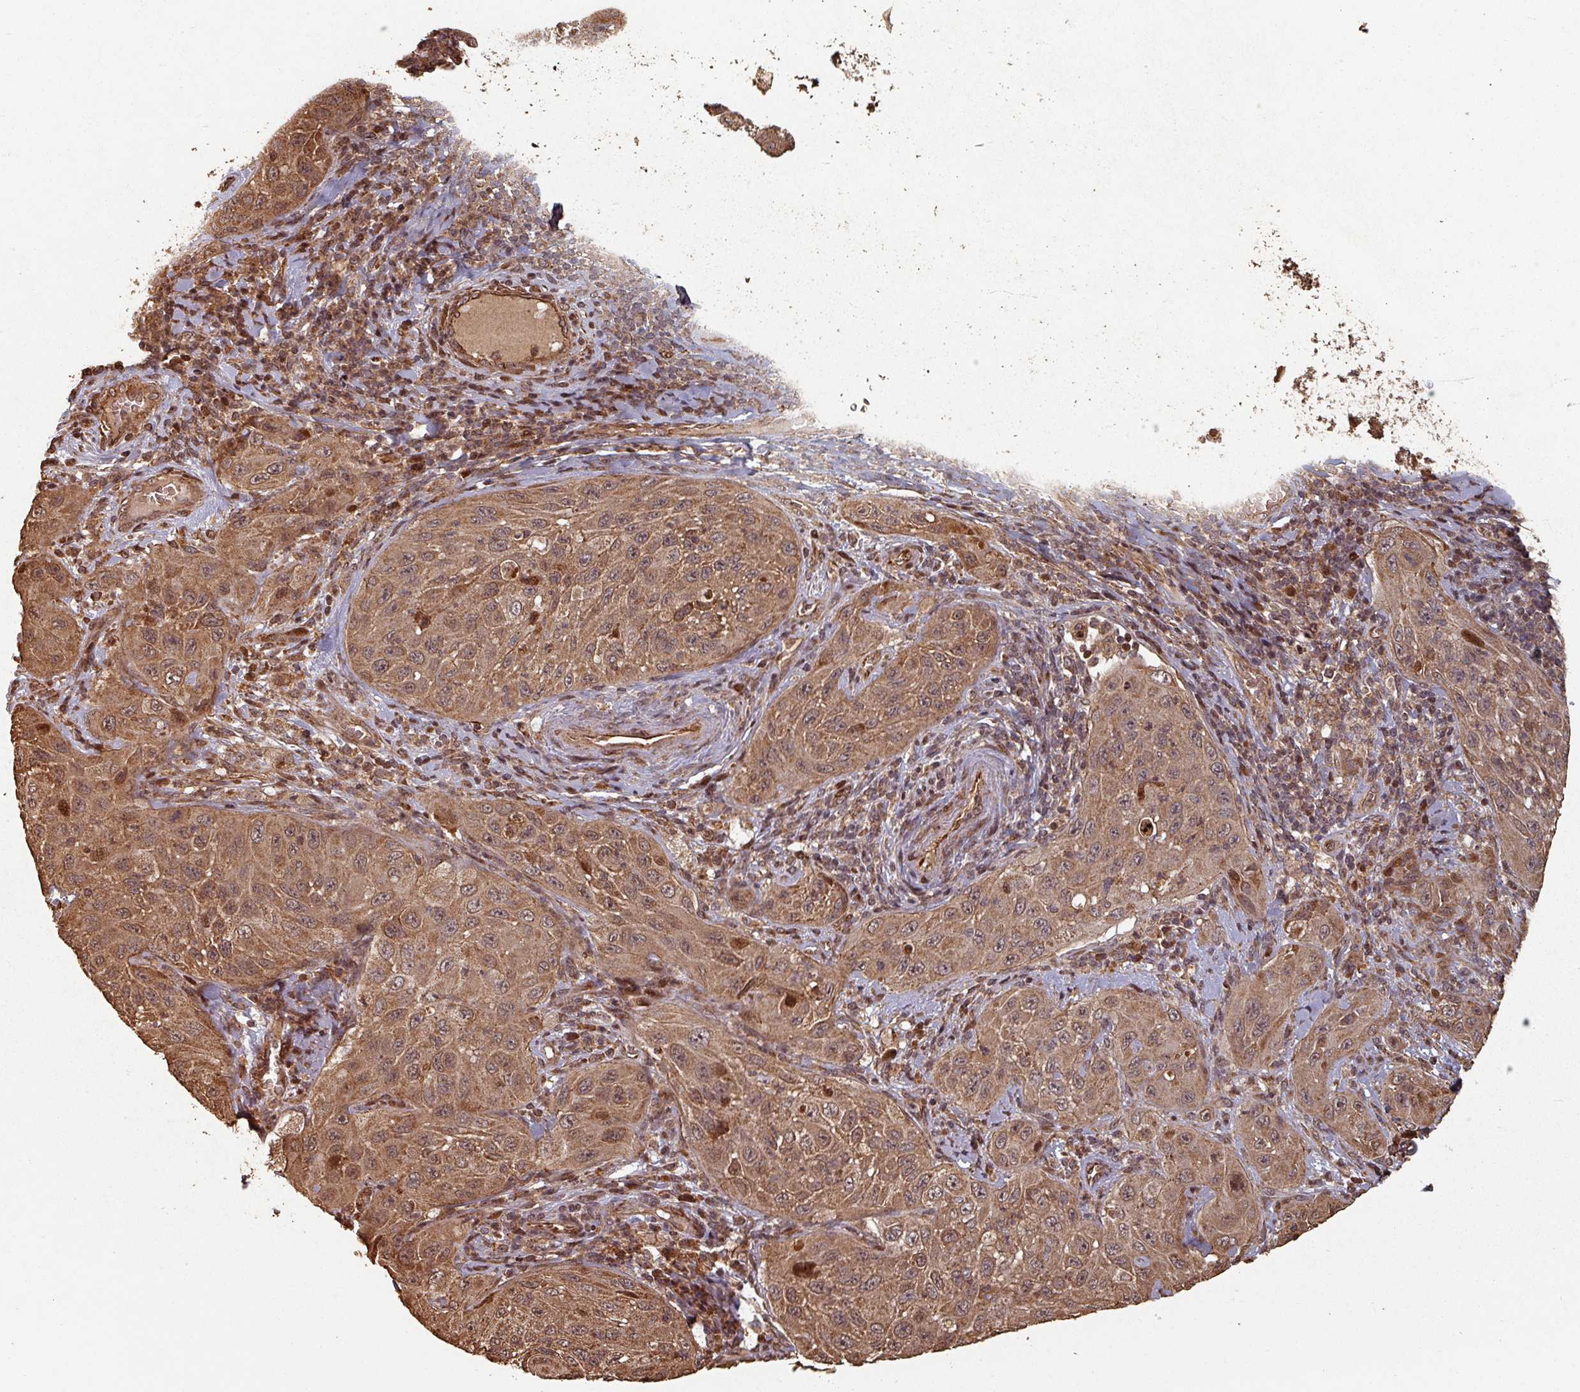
{"staining": {"intensity": "moderate", "quantity": ">75%", "location": "cytoplasmic/membranous,nuclear"}, "tissue": "cervical cancer", "cell_type": "Tumor cells", "image_type": "cancer", "snomed": [{"axis": "morphology", "description": "Squamous cell carcinoma, NOS"}, {"axis": "topography", "description": "Cervix"}], "caption": "IHC (DAB) staining of cervical cancer (squamous cell carcinoma) reveals moderate cytoplasmic/membranous and nuclear protein positivity in approximately >75% of tumor cells.", "gene": "EID1", "patient": {"sex": "female", "age": 42}}